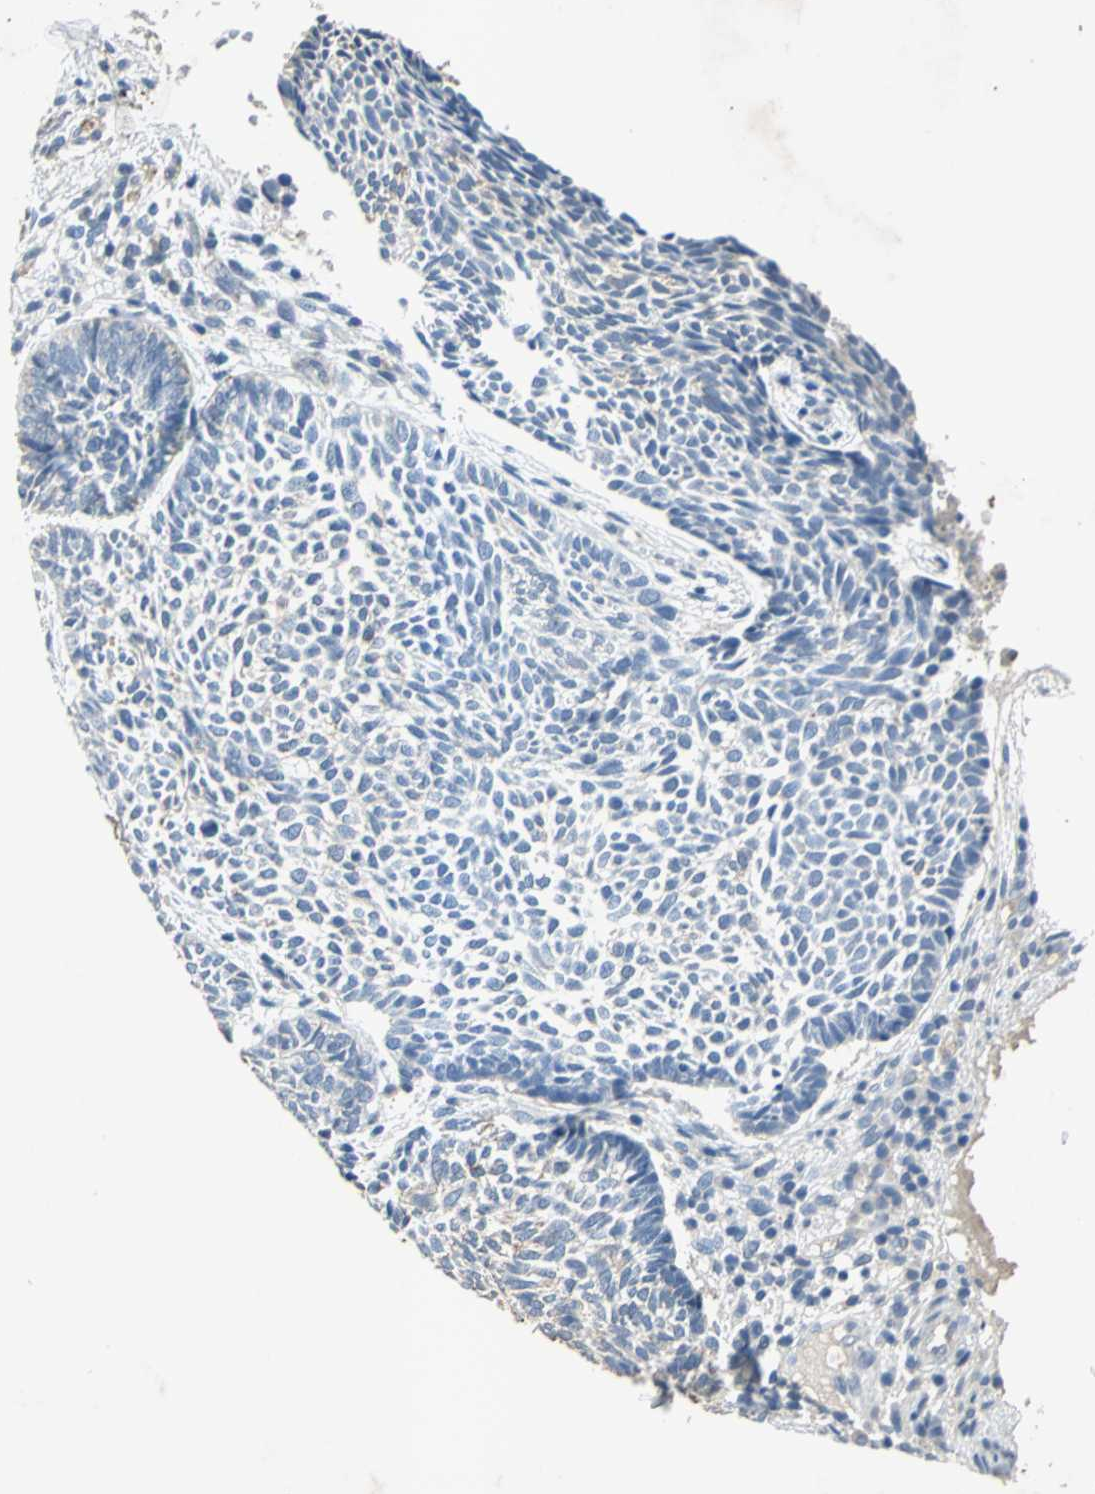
{"staining": {"intensity": "negative", "quantity": "none", "location": "none"}, "tissue": "skin cancer", "cell_type": "Tumor cells", "image_type": "cancer", "snomed": [{"axis": "morphology", "description": "Normal tissue, NOS"}, {"axis": "morphology", "description": "Basal cell carcinoma"}, {"axis": "topography", "description": "Skin"}], "caption": "DAB (3,3'-diaminobenzidine) immunohistochemical staining of skin cancer exhibits no significant expression in tumor cells.", "gene": "CAMK2B", "patient": {"sex": "male", "age": 87}}